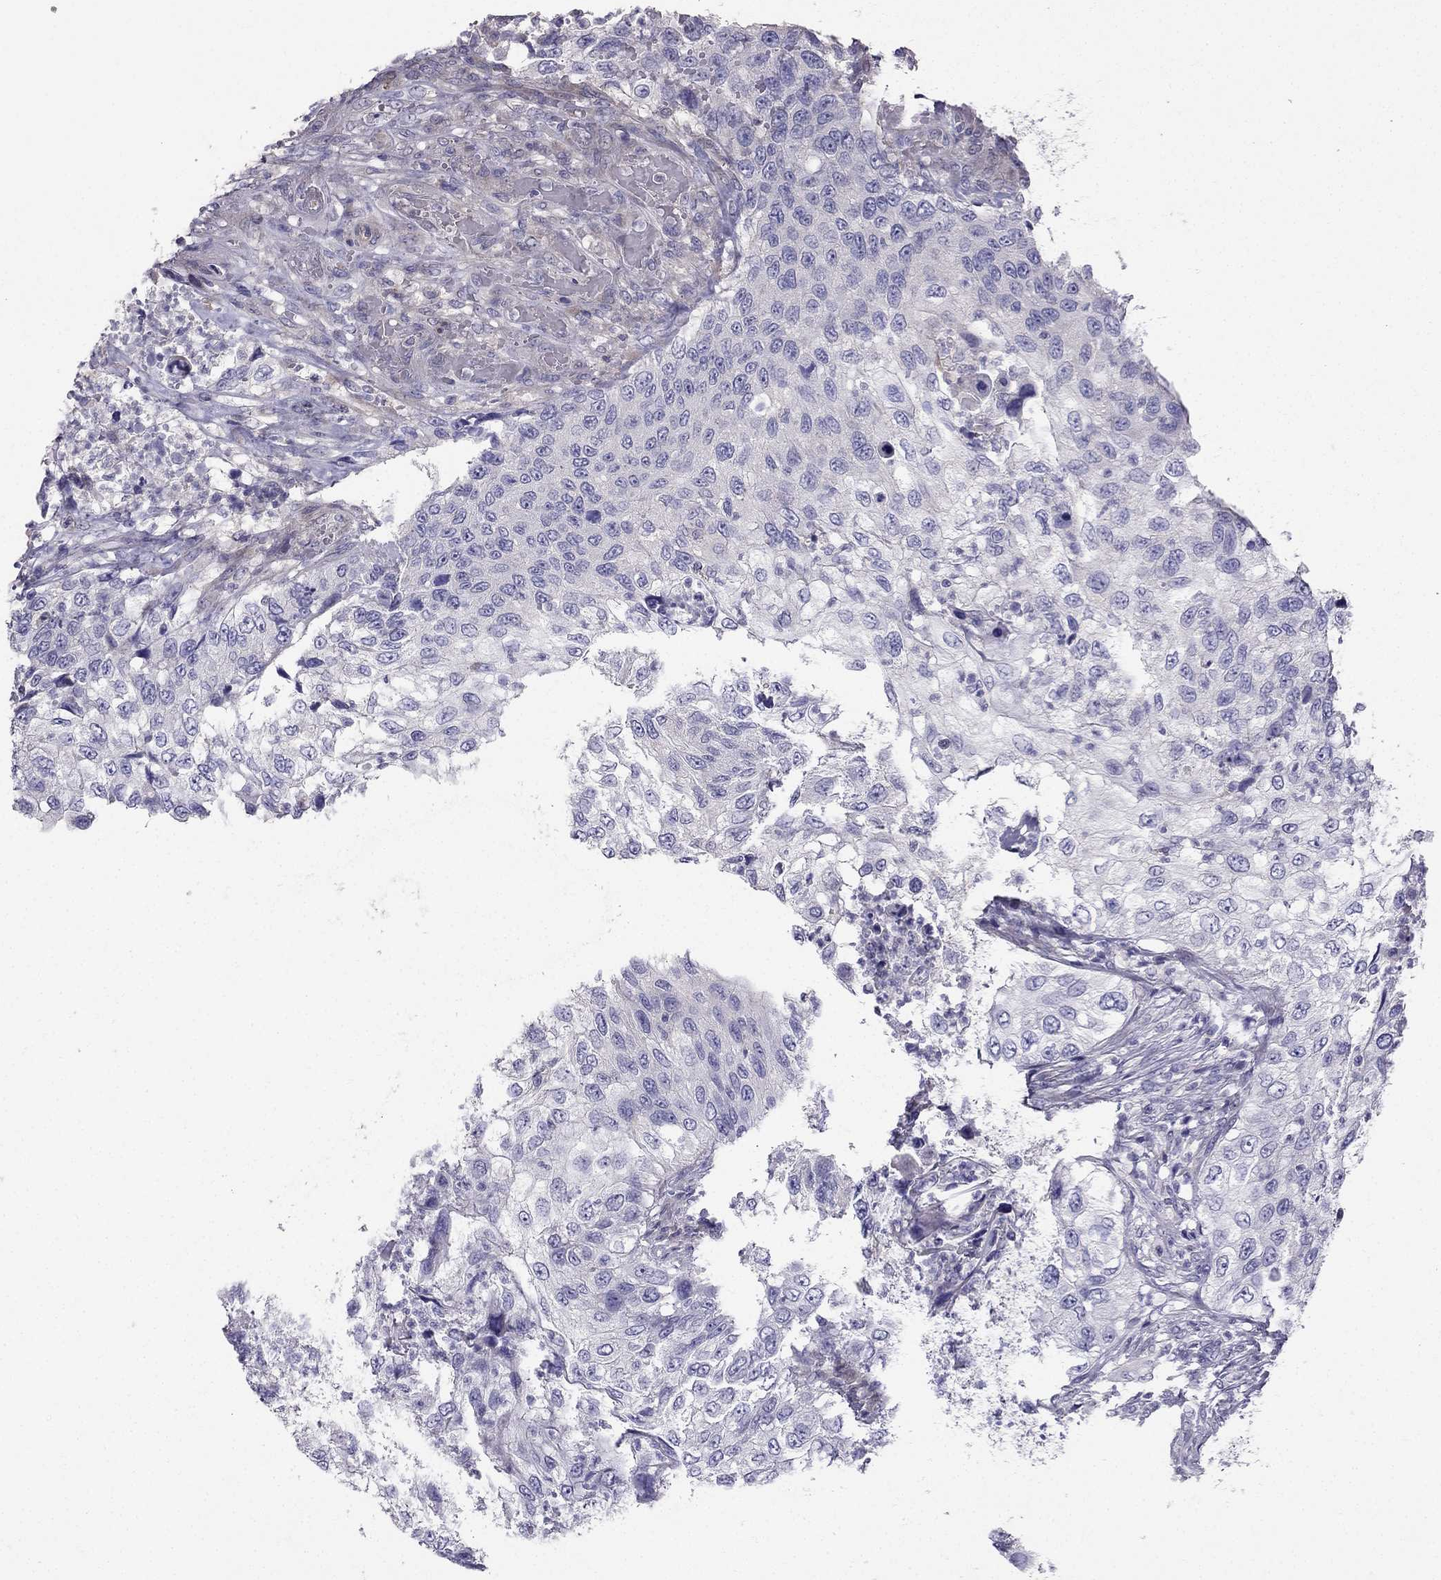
{"staining": {"intensity": "negative", "quantity": "none", "location": "none"}, "tissue": "urothelial cancer", "cell_type": "Tumor cells", "image_type": "cancer", "snomed": [{"axis": "morphology", "description": "Urothelial carcinoma, High grade"}, {"axis": "topography", "description": "Urinary bladder"}], "caption": "The image demonstrates no staining of tumor cells in urothelial cancer.", "gene": "AS3MT", "patient": {"sex": "female", "age": 60}}